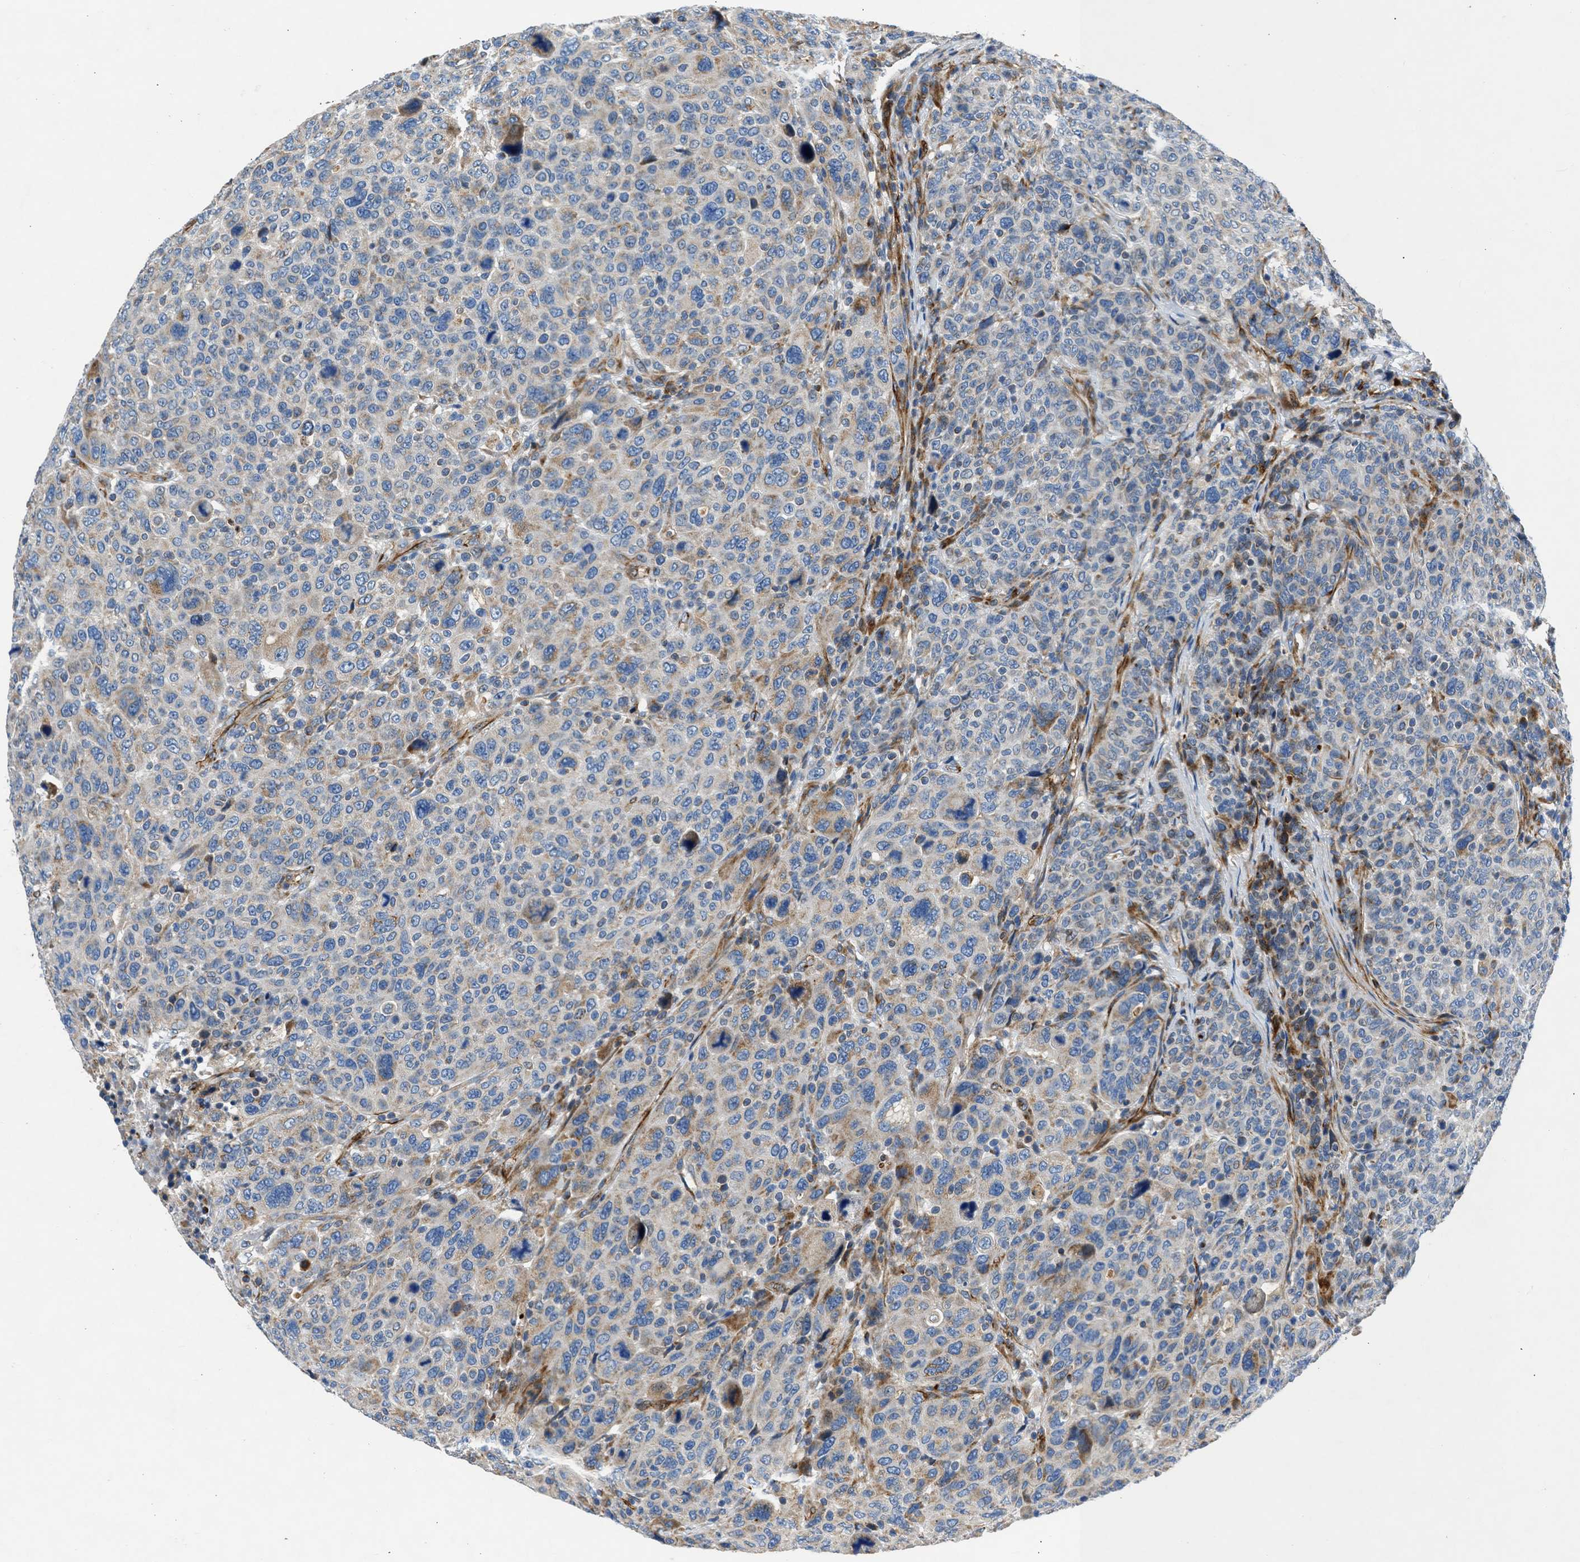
{"staining": {"intensity": "moderate", "quantity": "25%-75%", "location": "cytoplasmic/membranous"}, "tissue": "breast cancer", "cell_type": "Tumor cells", "image_type": "cancer", "snomed": [{"axis": "morphology", "description": "Duct carcinoma"}, {"axis": "topography", "description": "Breast"}], "caption": "Breast cancer (intraductal carcinoma) stained with IHC demonstrates moderate cytoplasmic/membranous staining in approximately 25%-75% of tumor cells. The staining was performed using DAB (3,3'-diaminobenzidine) to visualize the protein expression in brown, while the nuclei were stained in blue with hematoxylin (Magnification: 20x).", "gene": "ULK4", "patient": {"sex": "female", "age": 37}}